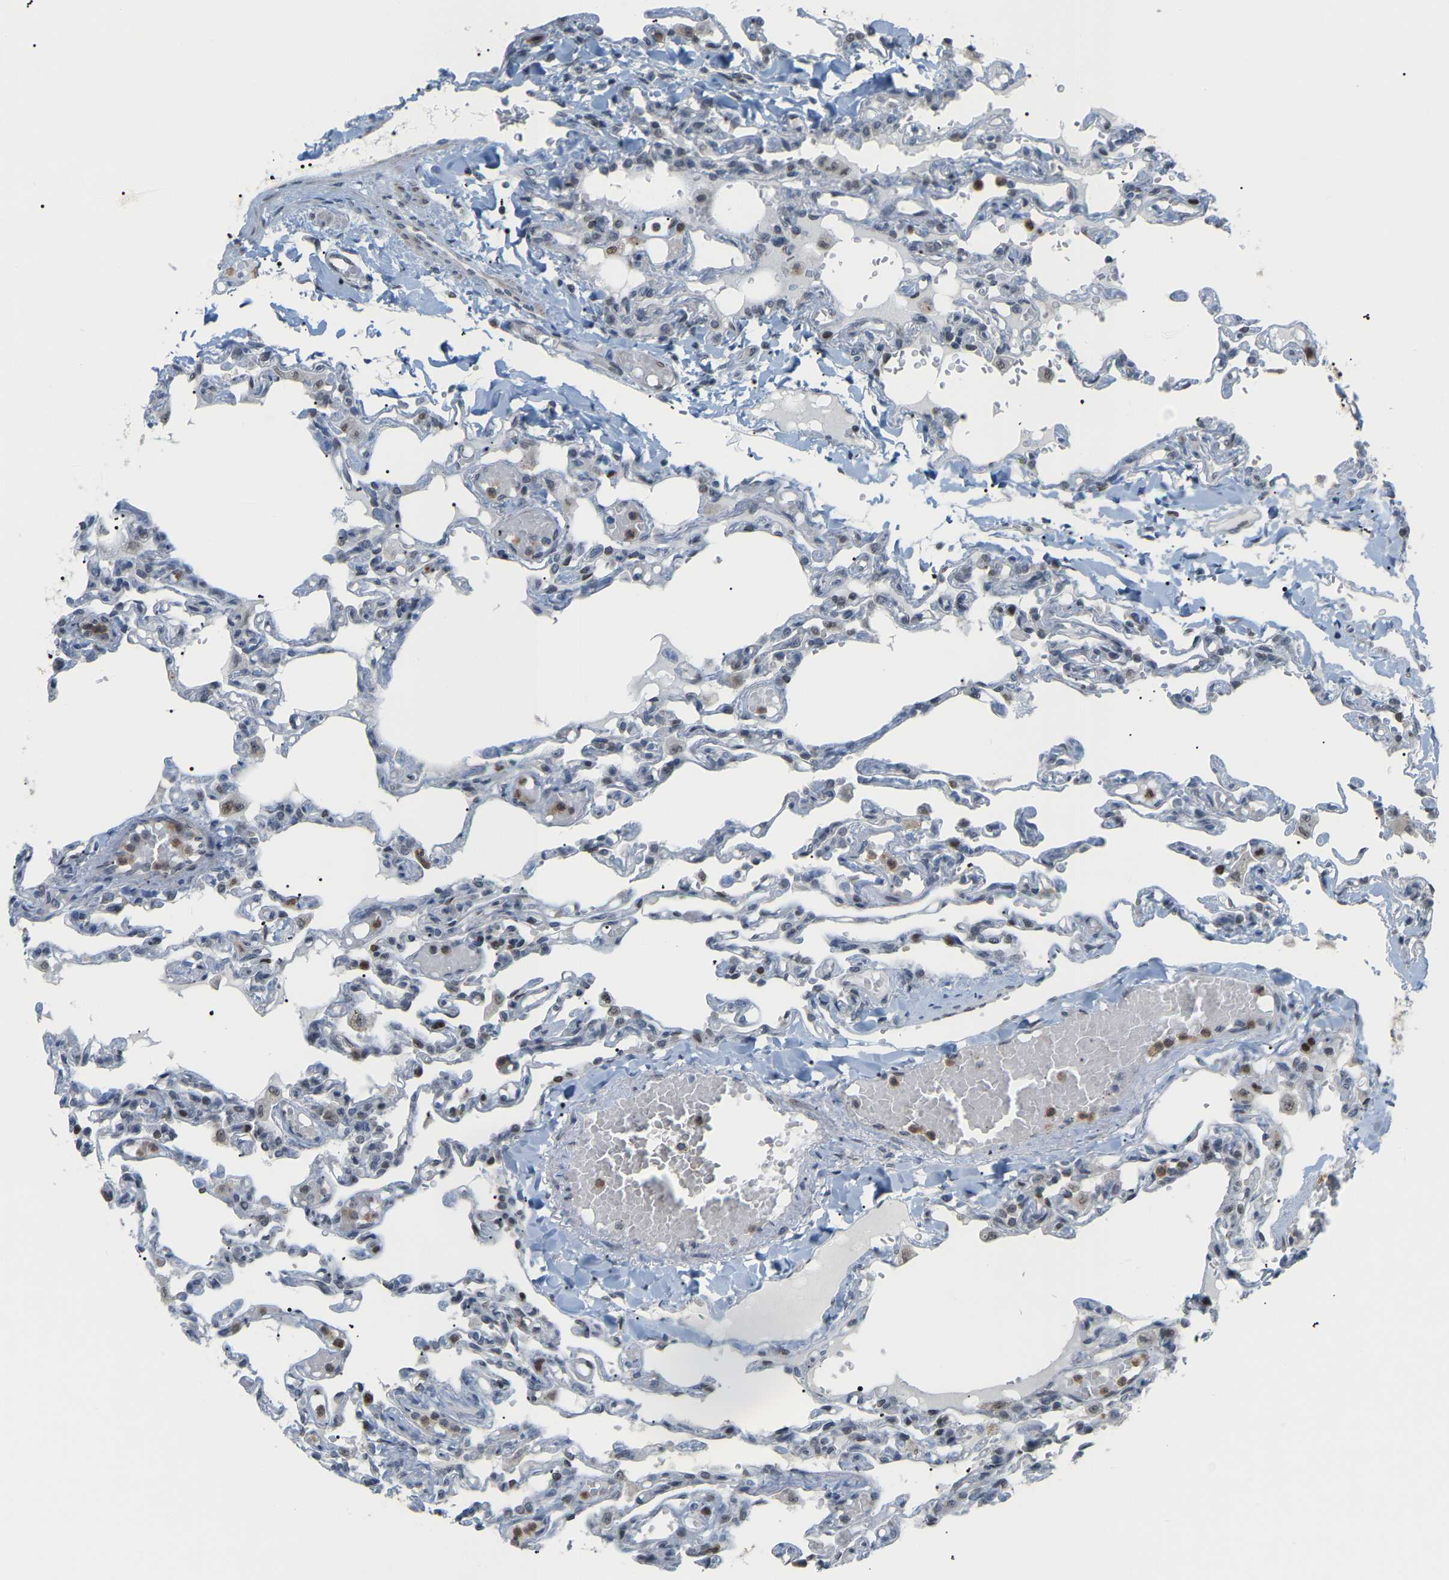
{"staining": {"intensity": "negative", "quantity": "none", "location": "none"}, "tissue": "lung", "cell_type": "Alveolar cells", "image_type": "normal", "snomed": [{"axis": "morphology", "description": "Normal tissue, NOS"}, {"axis": "topography", "description": "Lung"}], "caption": "Immunohistochemistry (IHC) micrograph of unremarkable lung: lung stained with DAB (3,3'-diaminobenzidine) displays no significant protein expression in alveolar cells.", "gene": "CROT", "patient": {"sex": "male", "age": 21}}